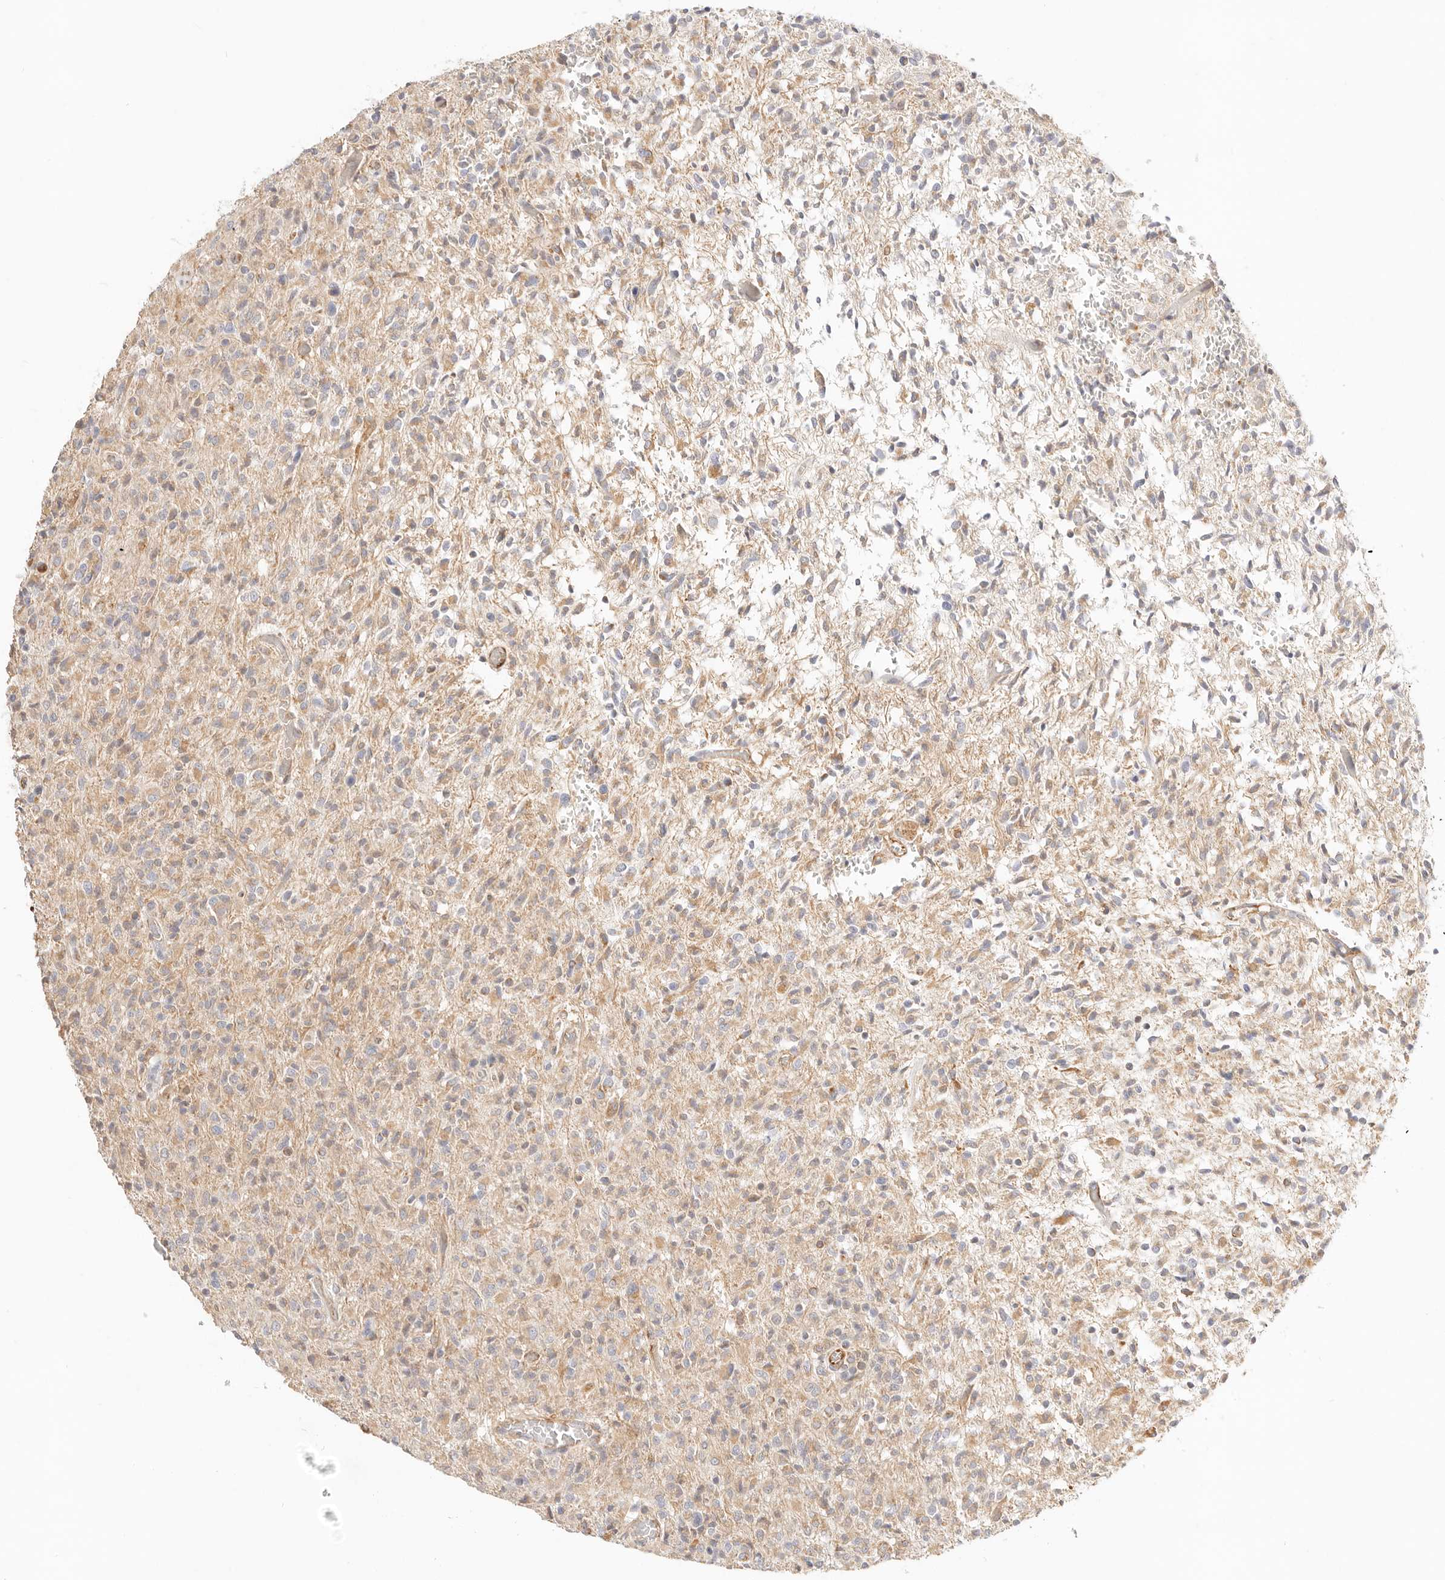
{"staining": {"intensity": "weak", "quantity": "25%-75%", "location": "cytoplasmic/membranous"}, "tissue": "glioma", "cell_type": "Tumor cells", "image_type": "cancer", "snomed": [{"axis": "morphology", "description": "Glioma, malignant, High grade"}, {"axis": "topography", "description": "Brain"}], "caption": "Immunohistochemical staining of human glioma shows weak cytoplasmic/membranous protein positivity in about 25%-75% of tumor cells. The staining is performed using DAB (3,3'-diaminobenzidine) brown chromogen to label protein expression. The nuclei are counter-stained blue using hematoxylin.", "gene": "ZC3H11A", "patient": {"sex": "female", "age": 57}}